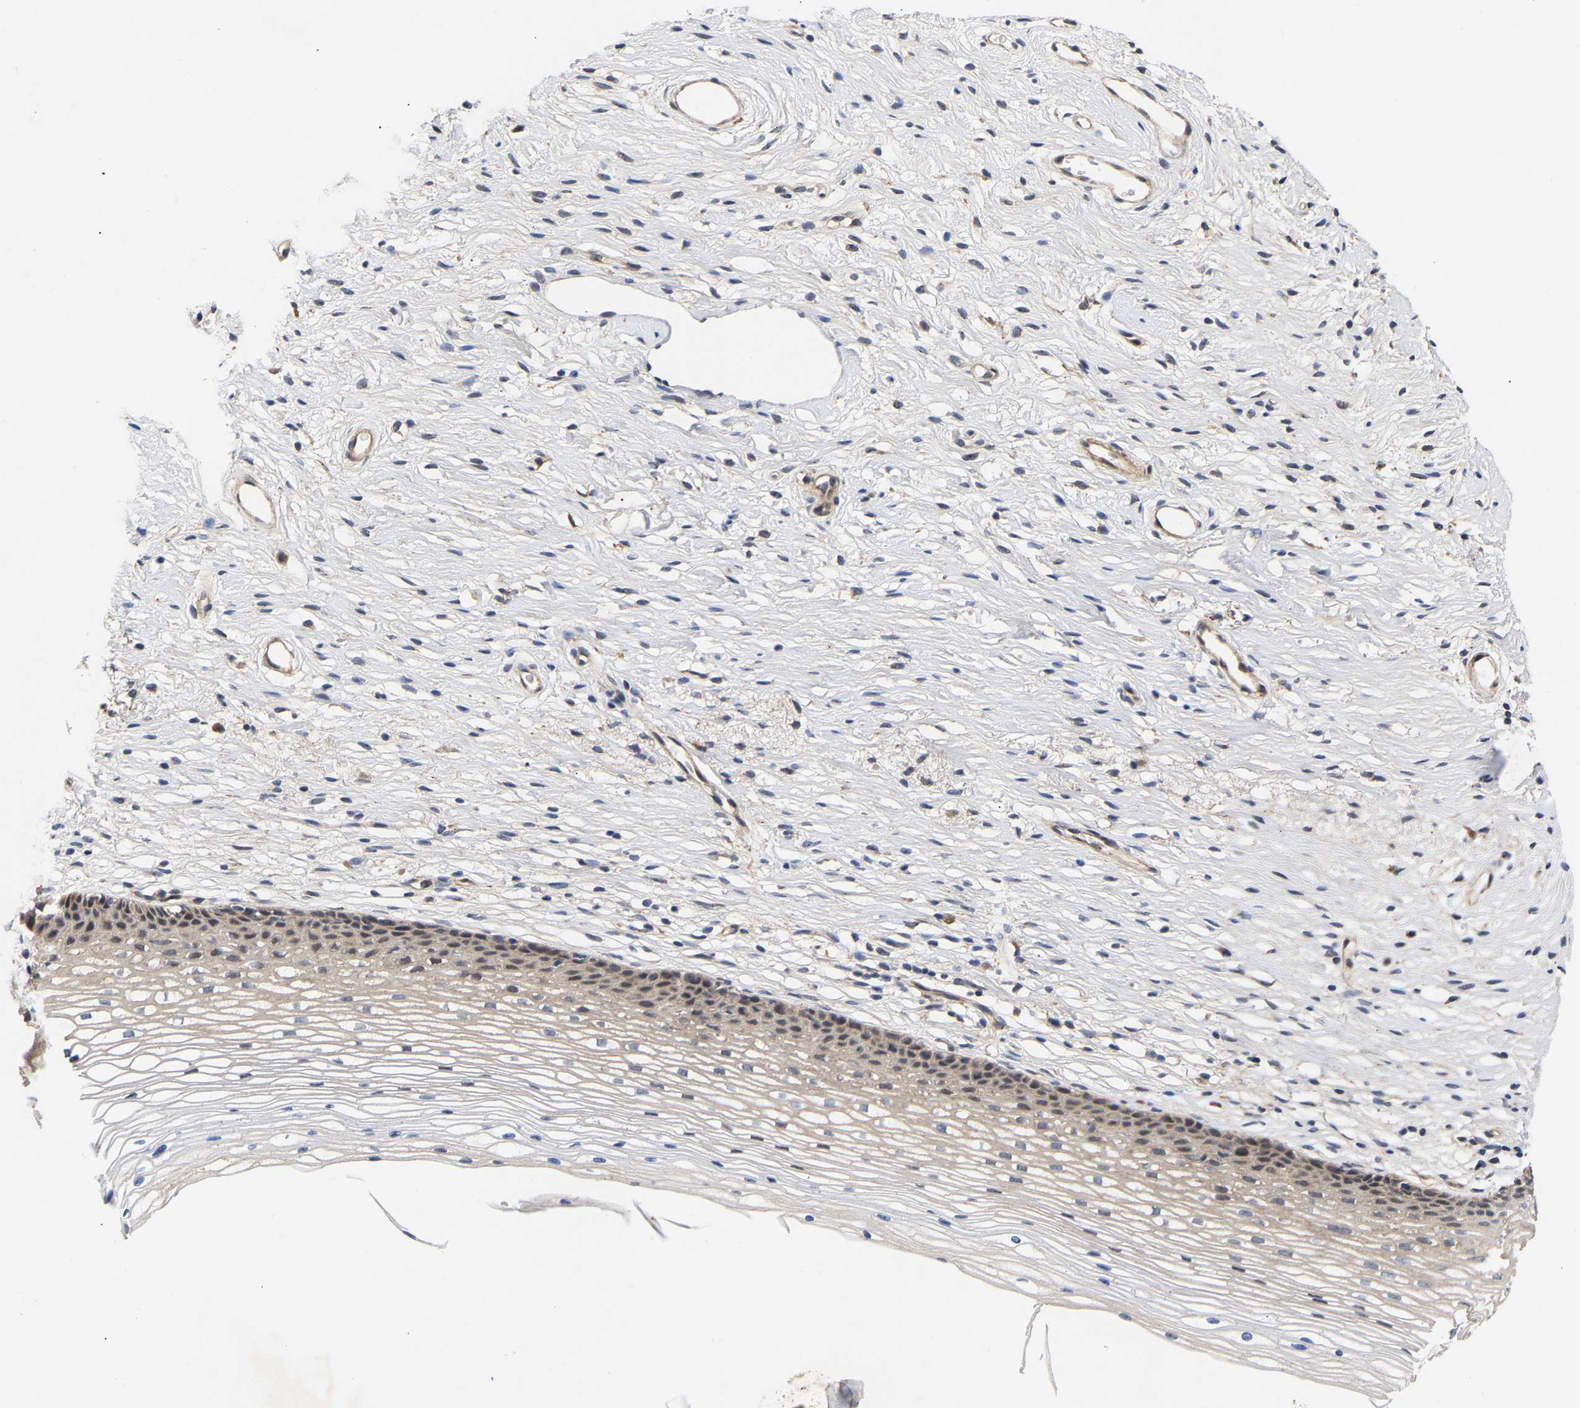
{"staining": {"intensity": "weak", "quantity": "25%-75%", "location": "cytoplasmic/membranous"}, "tissue": "cervix", "cell_type": "Glandular cells", "image_type": "normal", "snomed": [{"axis": "morphology", "description": "Normal tissue, NOS"}, {"axis": "topography", "description": "Cervix"}], "caption": "Weak cytoplasmic/membranous protein positivity is seen in about 25%-75% of glandular cells in cervix.", "gene": "KASH5", "patient": {"sex": "female", "age": 77}}